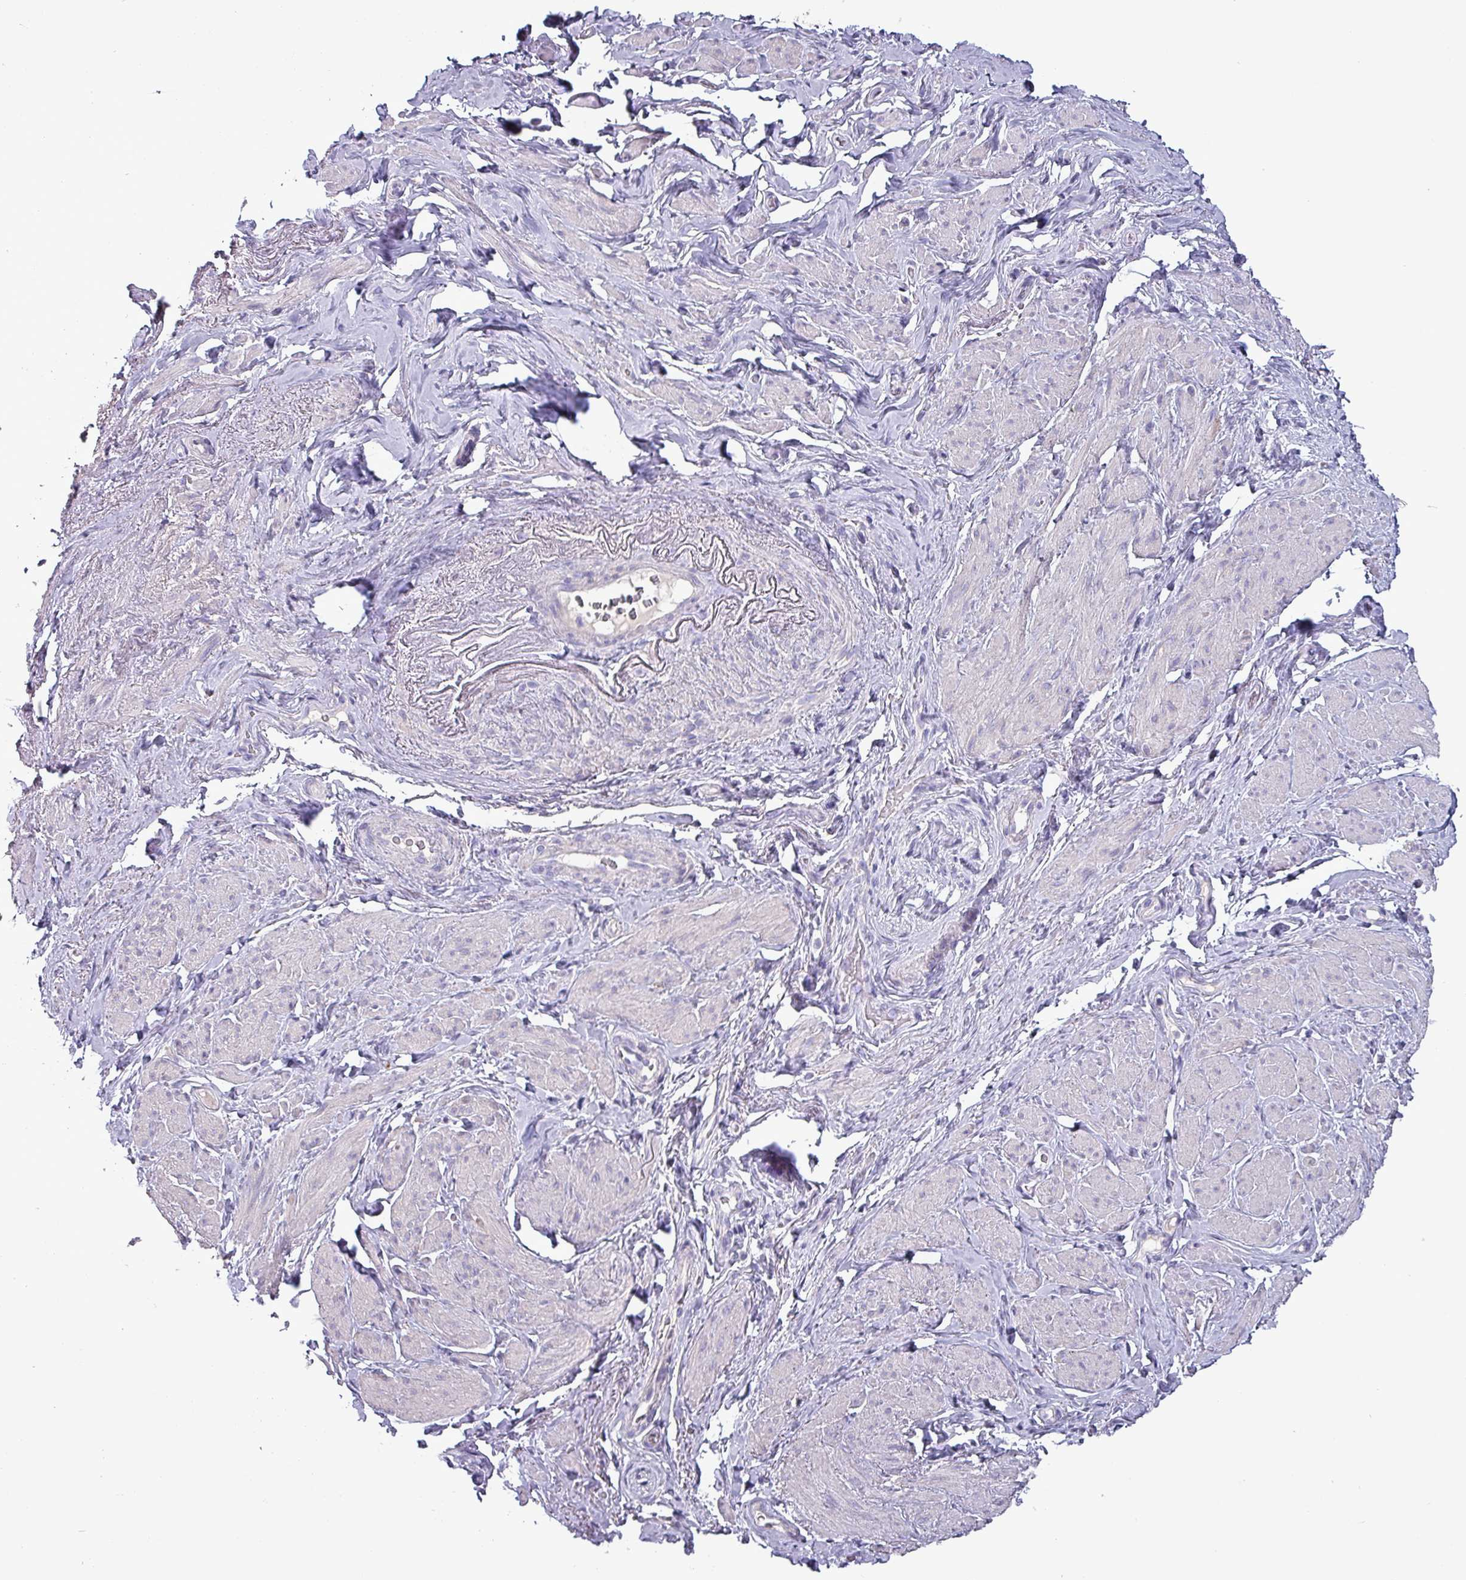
{"staining": {"intensity": "negative", "quantity": "none", "location": "none"}, "tissue": "smooth muscle", "cell_type": "Smooth muscle cells", "image_type": "normal", "snomed": [{"axis": "morphology", "description": "Normal tissue, NOS"}, {"axis": "topography", "description": "Smooth muscle"}, {"axis": "topography", "description": "Peripheral nerve tissue"}], "caption": "DAB (3,3'-diaminobenzidine) immunohistochemical staining of benign human smooth muscle displays no significant positivity in smooth muscle cells.", "gene": "HSD3B7", "patient": {"sex": "male", "age": 69}}